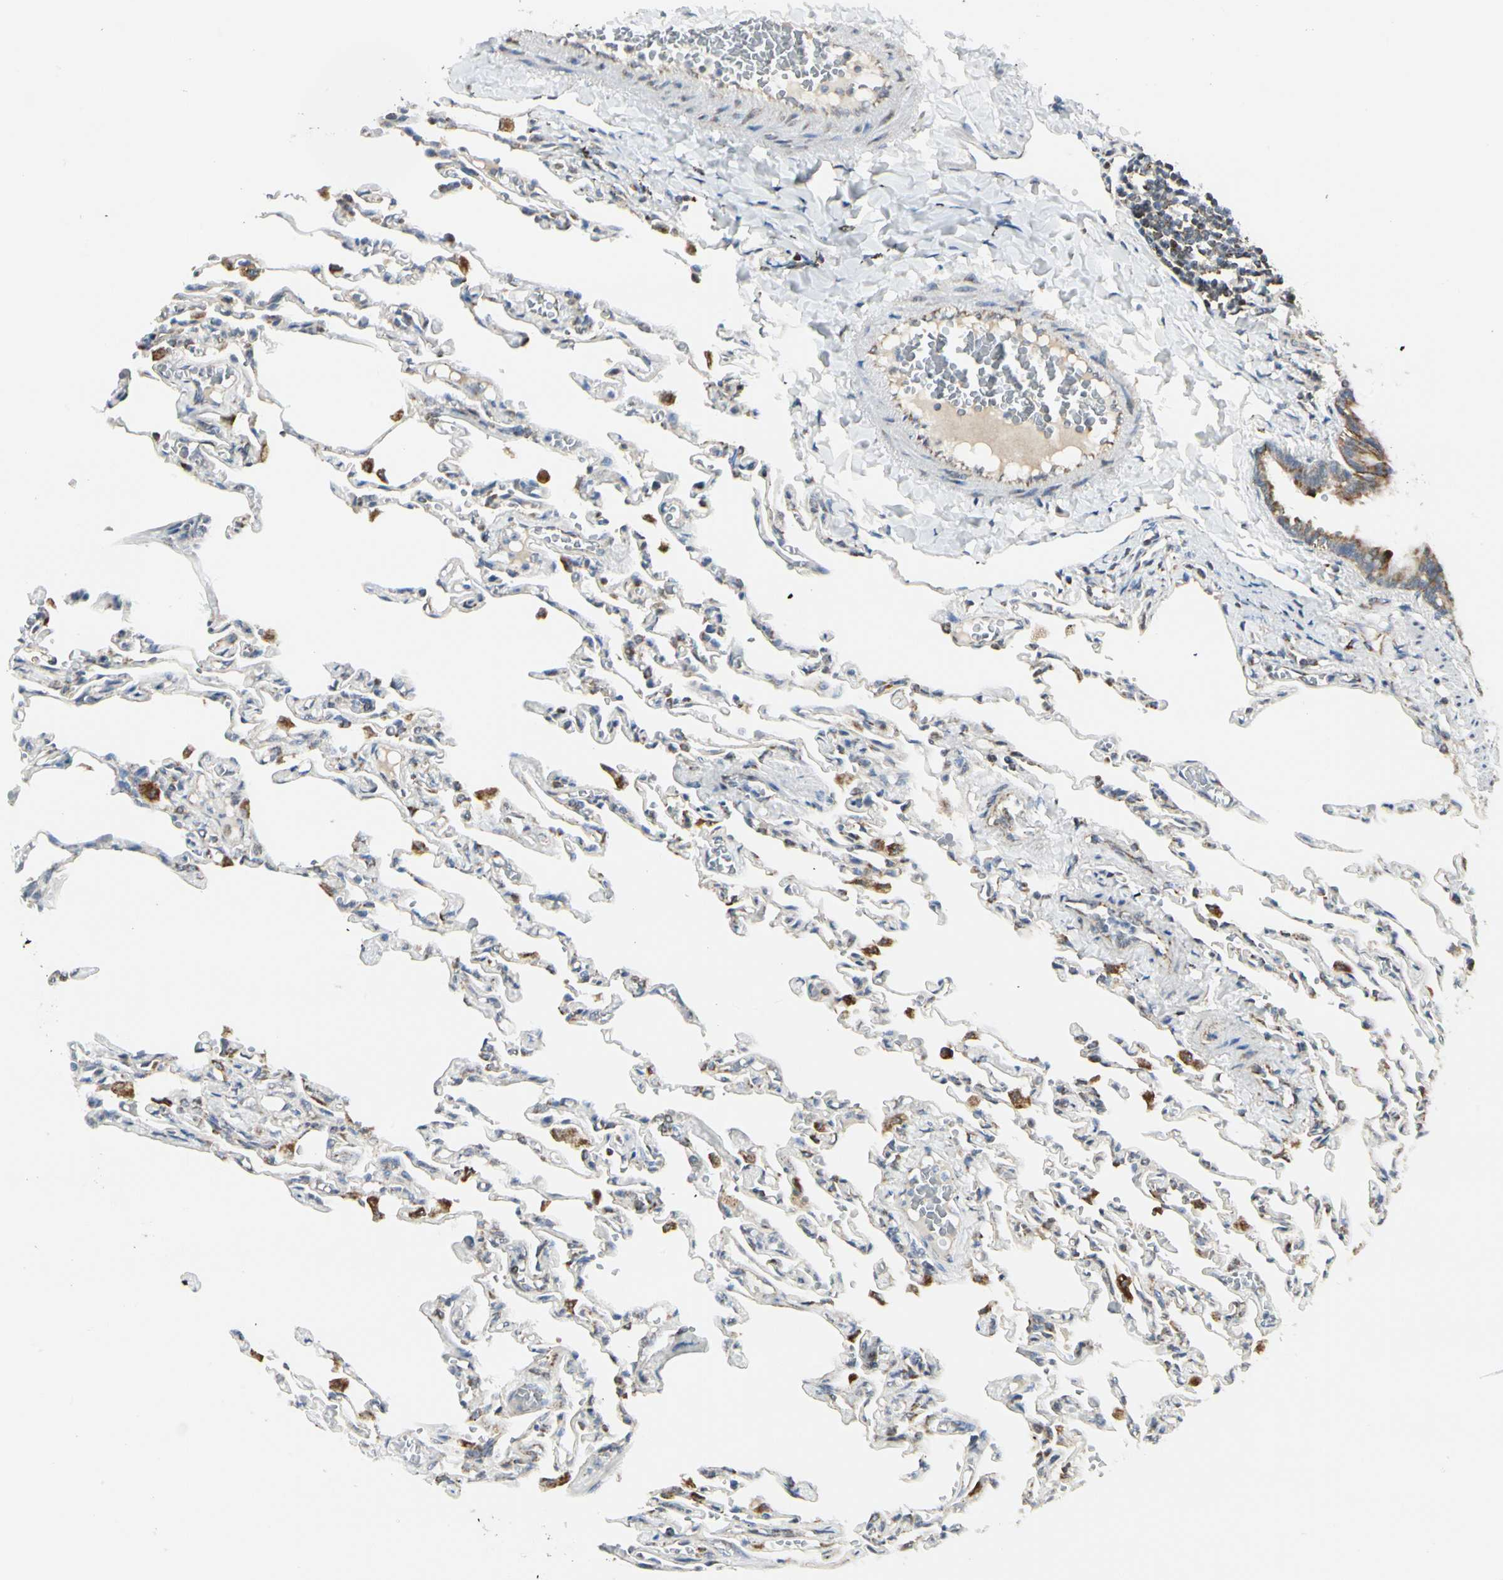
{"staining": {"intensity": "weak", "quantity": "25%-75%", "location": "cytoplasmic/membranous"}, "tissue": "lung", "cell_type": "Alveolar cells", "image_type": "normal", "snomed": [{"axis": "morphology", "description": "Normal tissue, NOS"}, {"axis": "topography", "description": "Lung"}], "caption": "High-power microscopy captured an immunohistochemistry histopathology image of normal lung, revealing weak cytoplasmic/membranous staining in about 25%-75% of alveolar cells.", "gene": "ANKS6", "patient": {"sex": "male", "age": 21}}